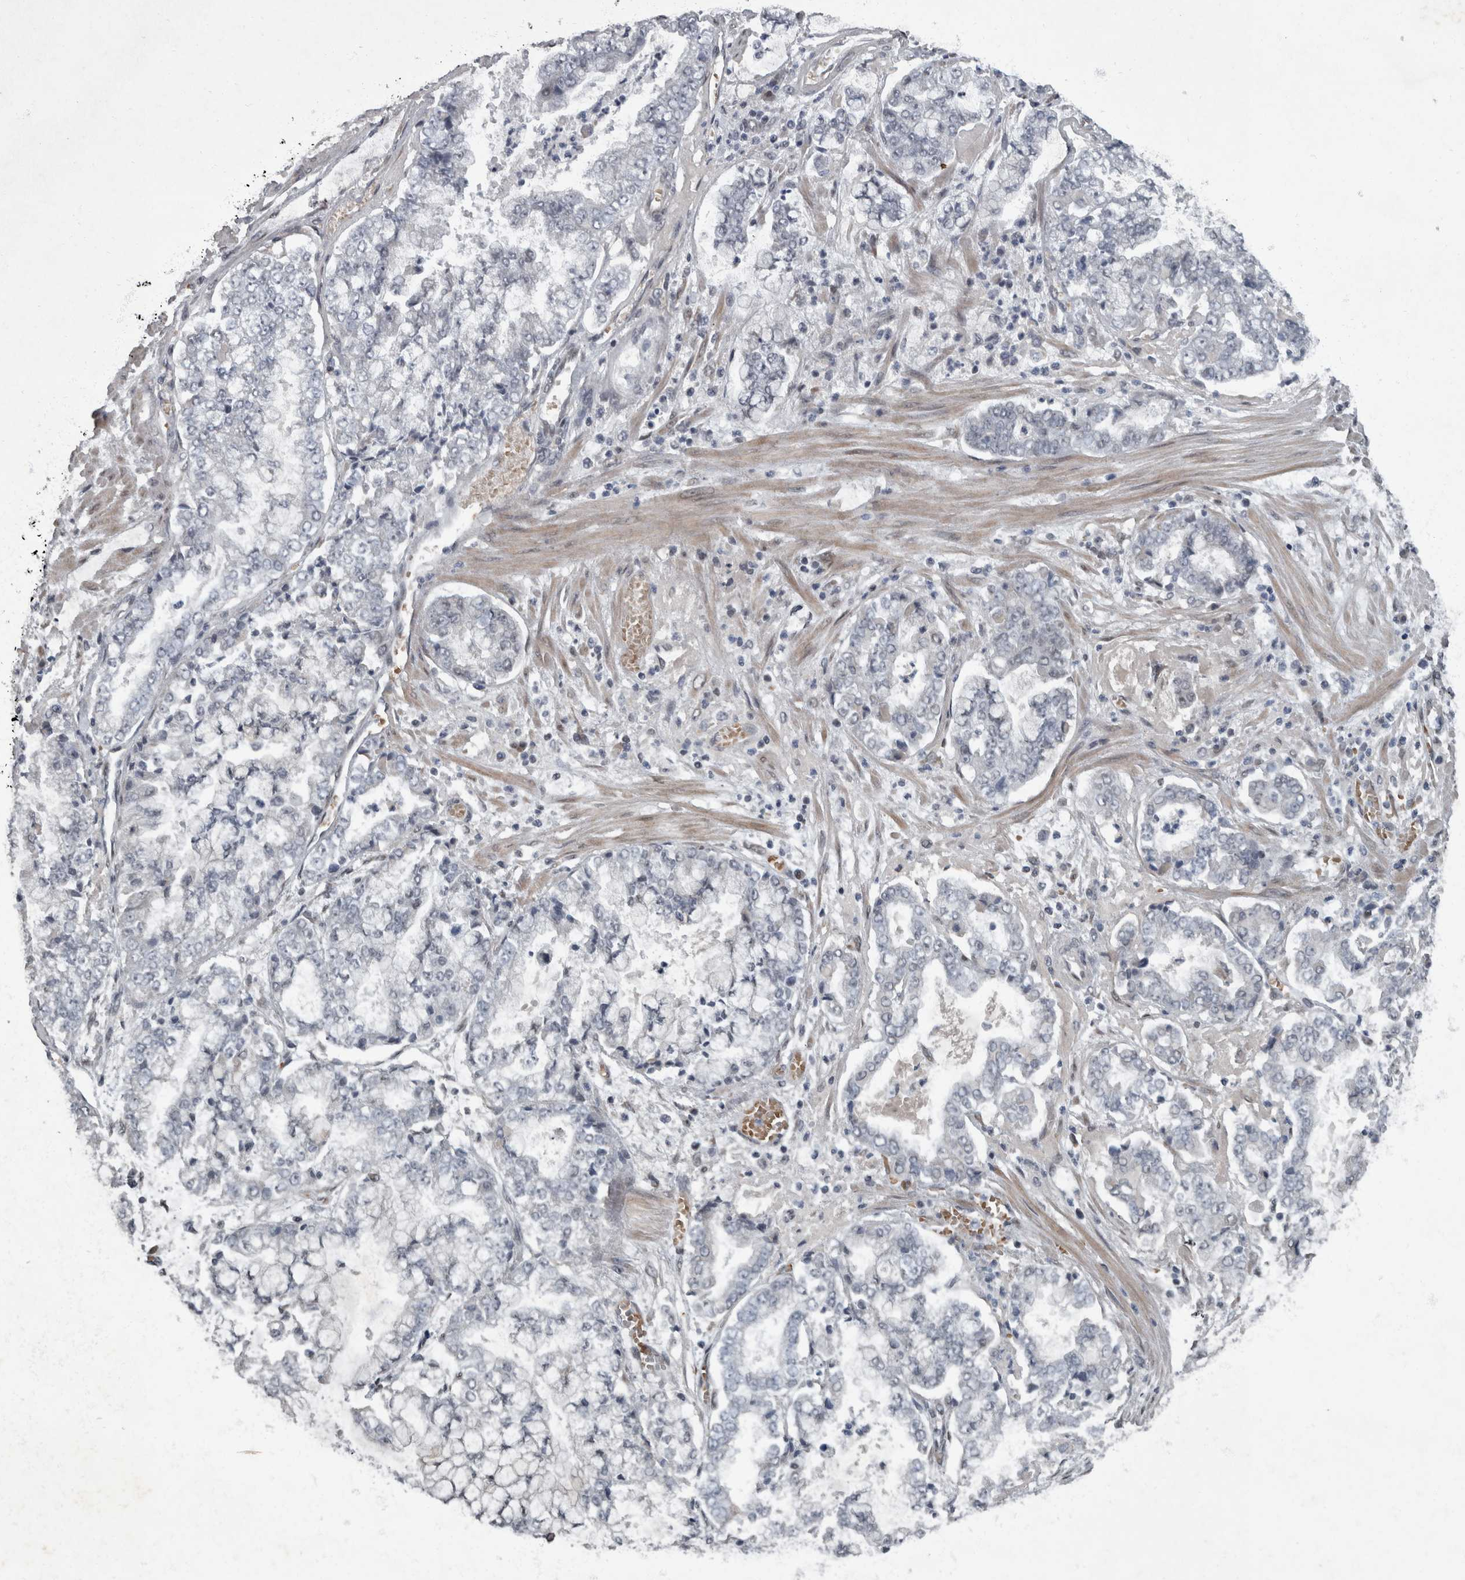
{"staining": {"intensity": "weak", "quantity": "<25%", "location": "nuclear"}, "tissue": "stomach cancer", "cell_type": "Tumor cells", "image_type": "cancer", "snomed": [{"axis": "morphology", "description": "Adenocarcinoma, NOS"}, {"axis": "topography", "description": "Stomach"}], "caption": "Human adenocarcinoma (stomach) stained for a protein using immunohistochemistry (IHC) reveals no staining in tumor cells.", "gene": "WDR33", "patient": {"sex": "male", "age": 76}}